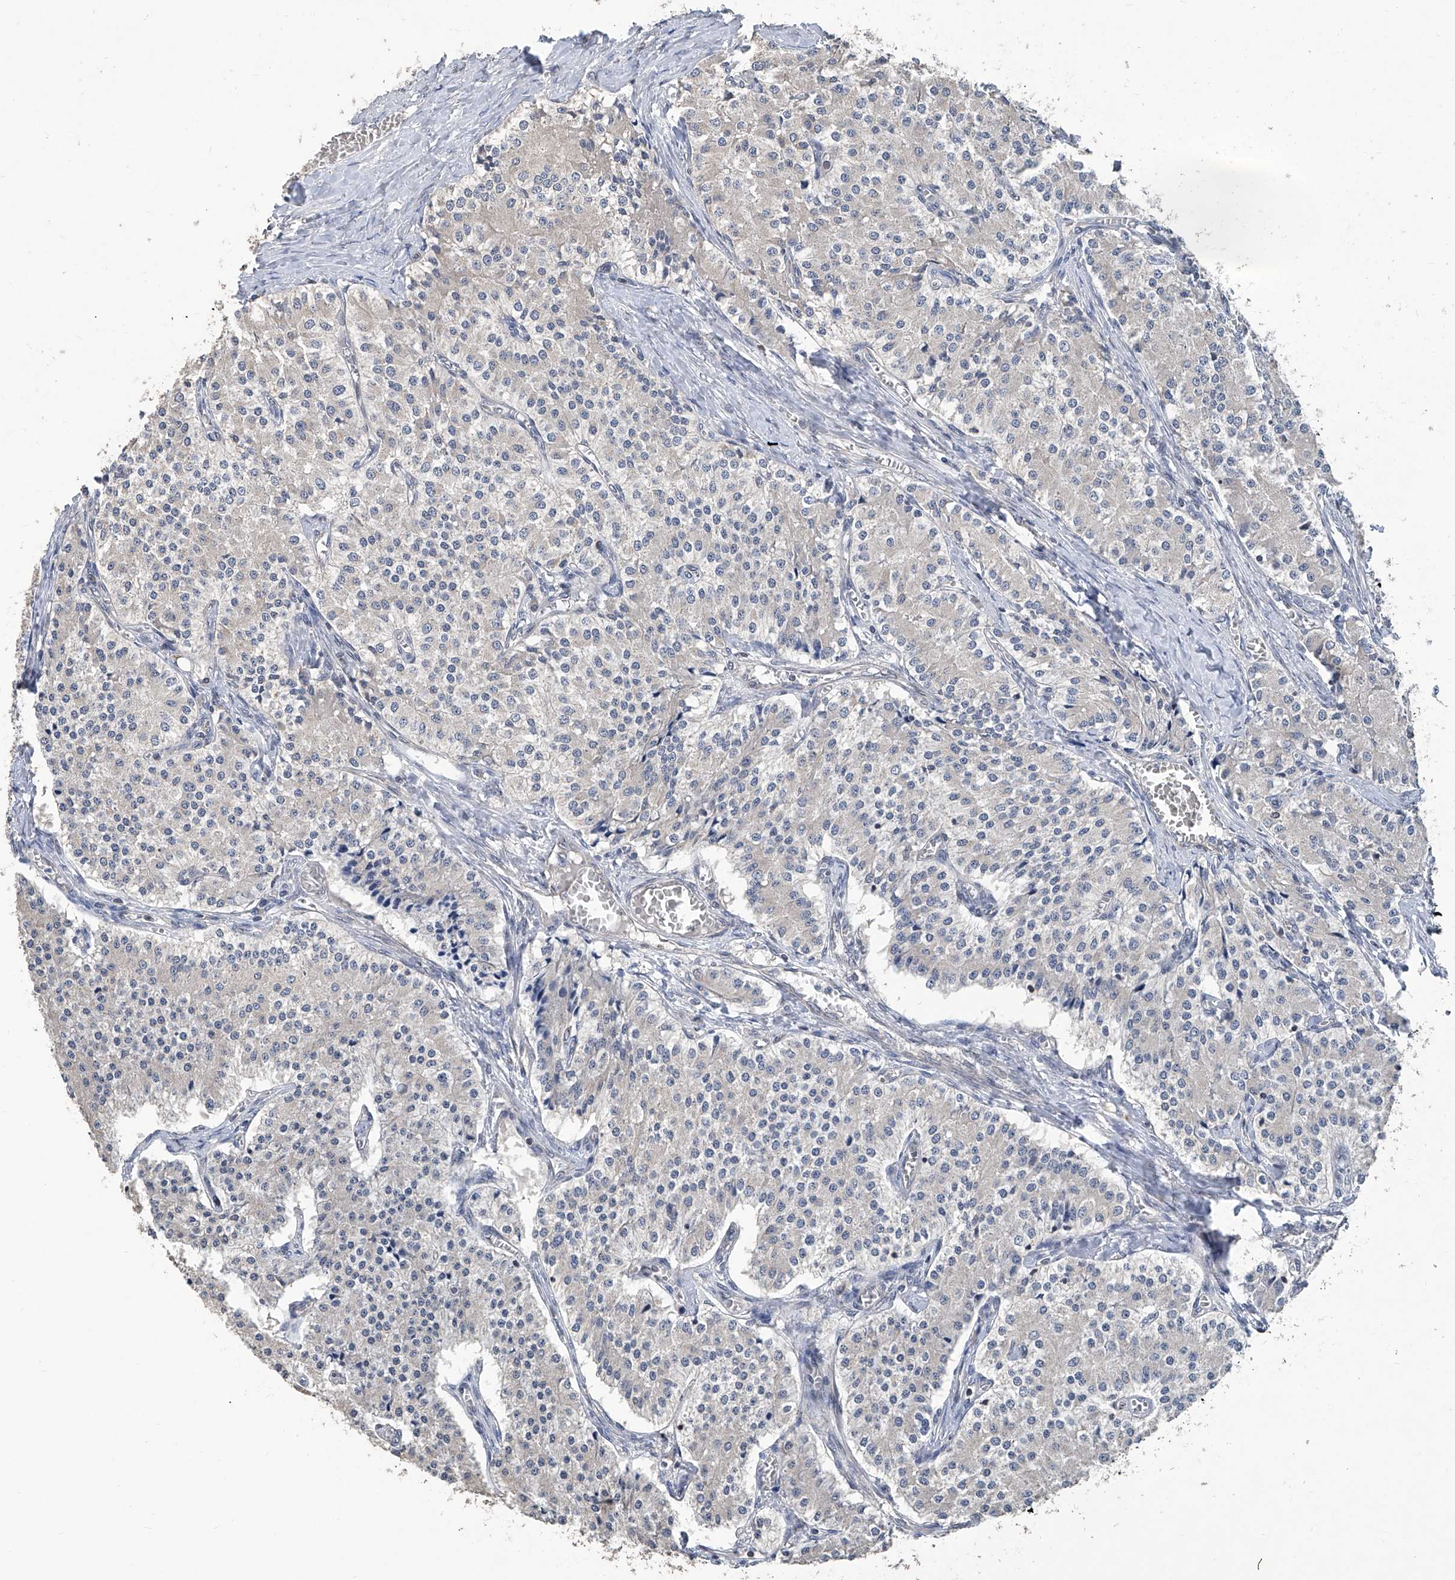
{"staining": {"intensity": "negative", "quantity": "none", "location": "none"}, "tissue": "carcinoid", "cell_type": "Tumor cells", "image_type": "cancer", "snomed": [{"axis": "morphology", "description": "Carcinoid, malignant, NOS"}, {"axis": "topography", "description": "Colon"}], "caption": "There is no significant staining in tumor cells of carcinoid (malignant).", "gene": "BCKDHB", "patient": {"sex": "female", "age": 52}}